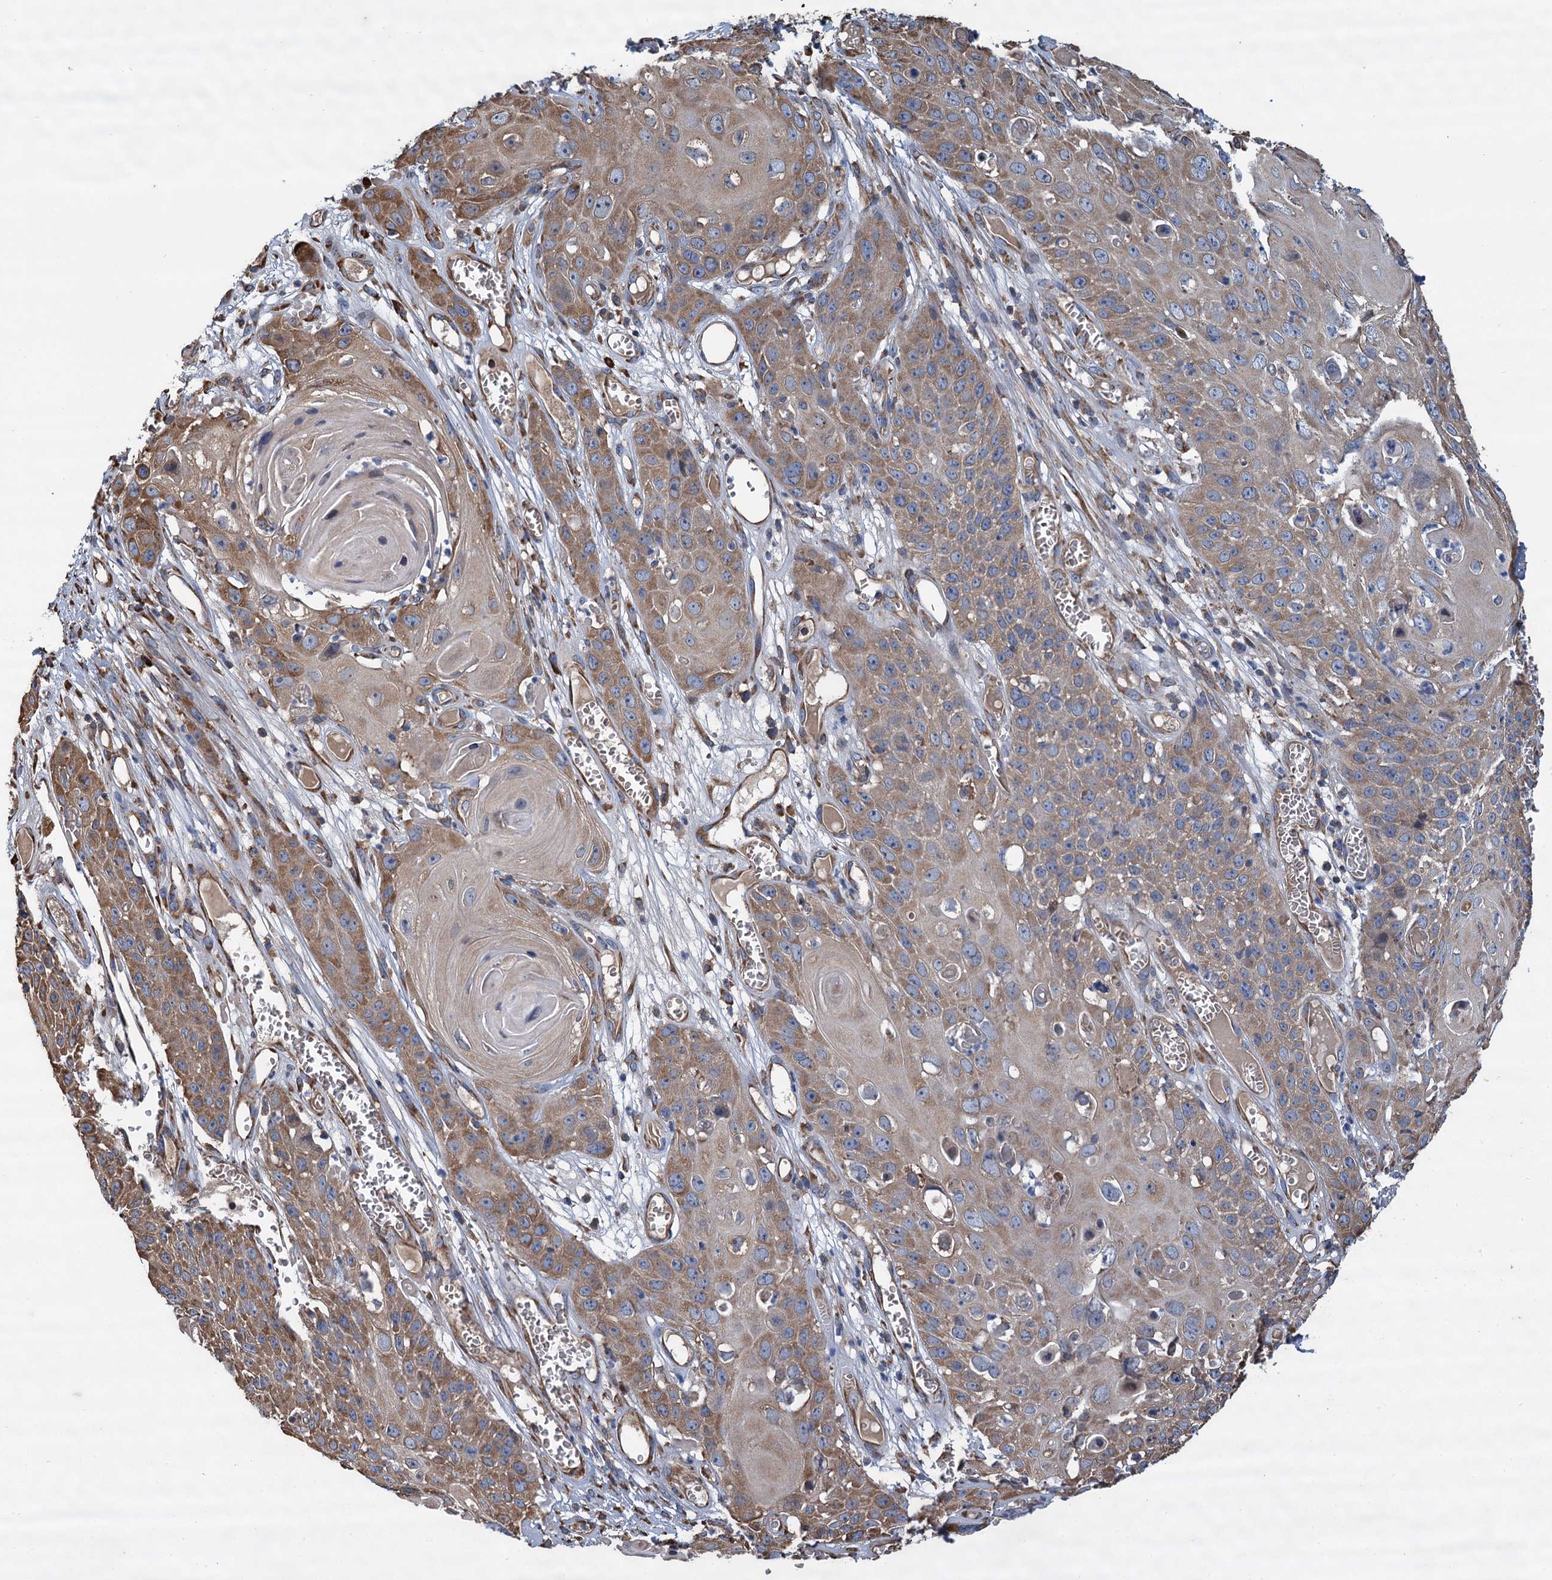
{"staining": {"intensity": "moderate", "quantity": ">75%", "location": "cytoplasmic/membranous"}, "tissue": "skin cancer", "cell_type": "Tumor cells", "image_type": "cancer", "snomed": [{"axis": "morphology", "description": "Squamous cell carcinoma, NOS"}, {"axis": "topography", "description": "Skin"}], "caption": "A photomicrograph showing moderate cytoplasmic/membranous staining in about >75% of tumor cells in squamous cell carcinoma (skin), as visualized by brown immunohistochemical staining.", "gene": "LINS1", "patient": {"sex": "male", "age": 55}}